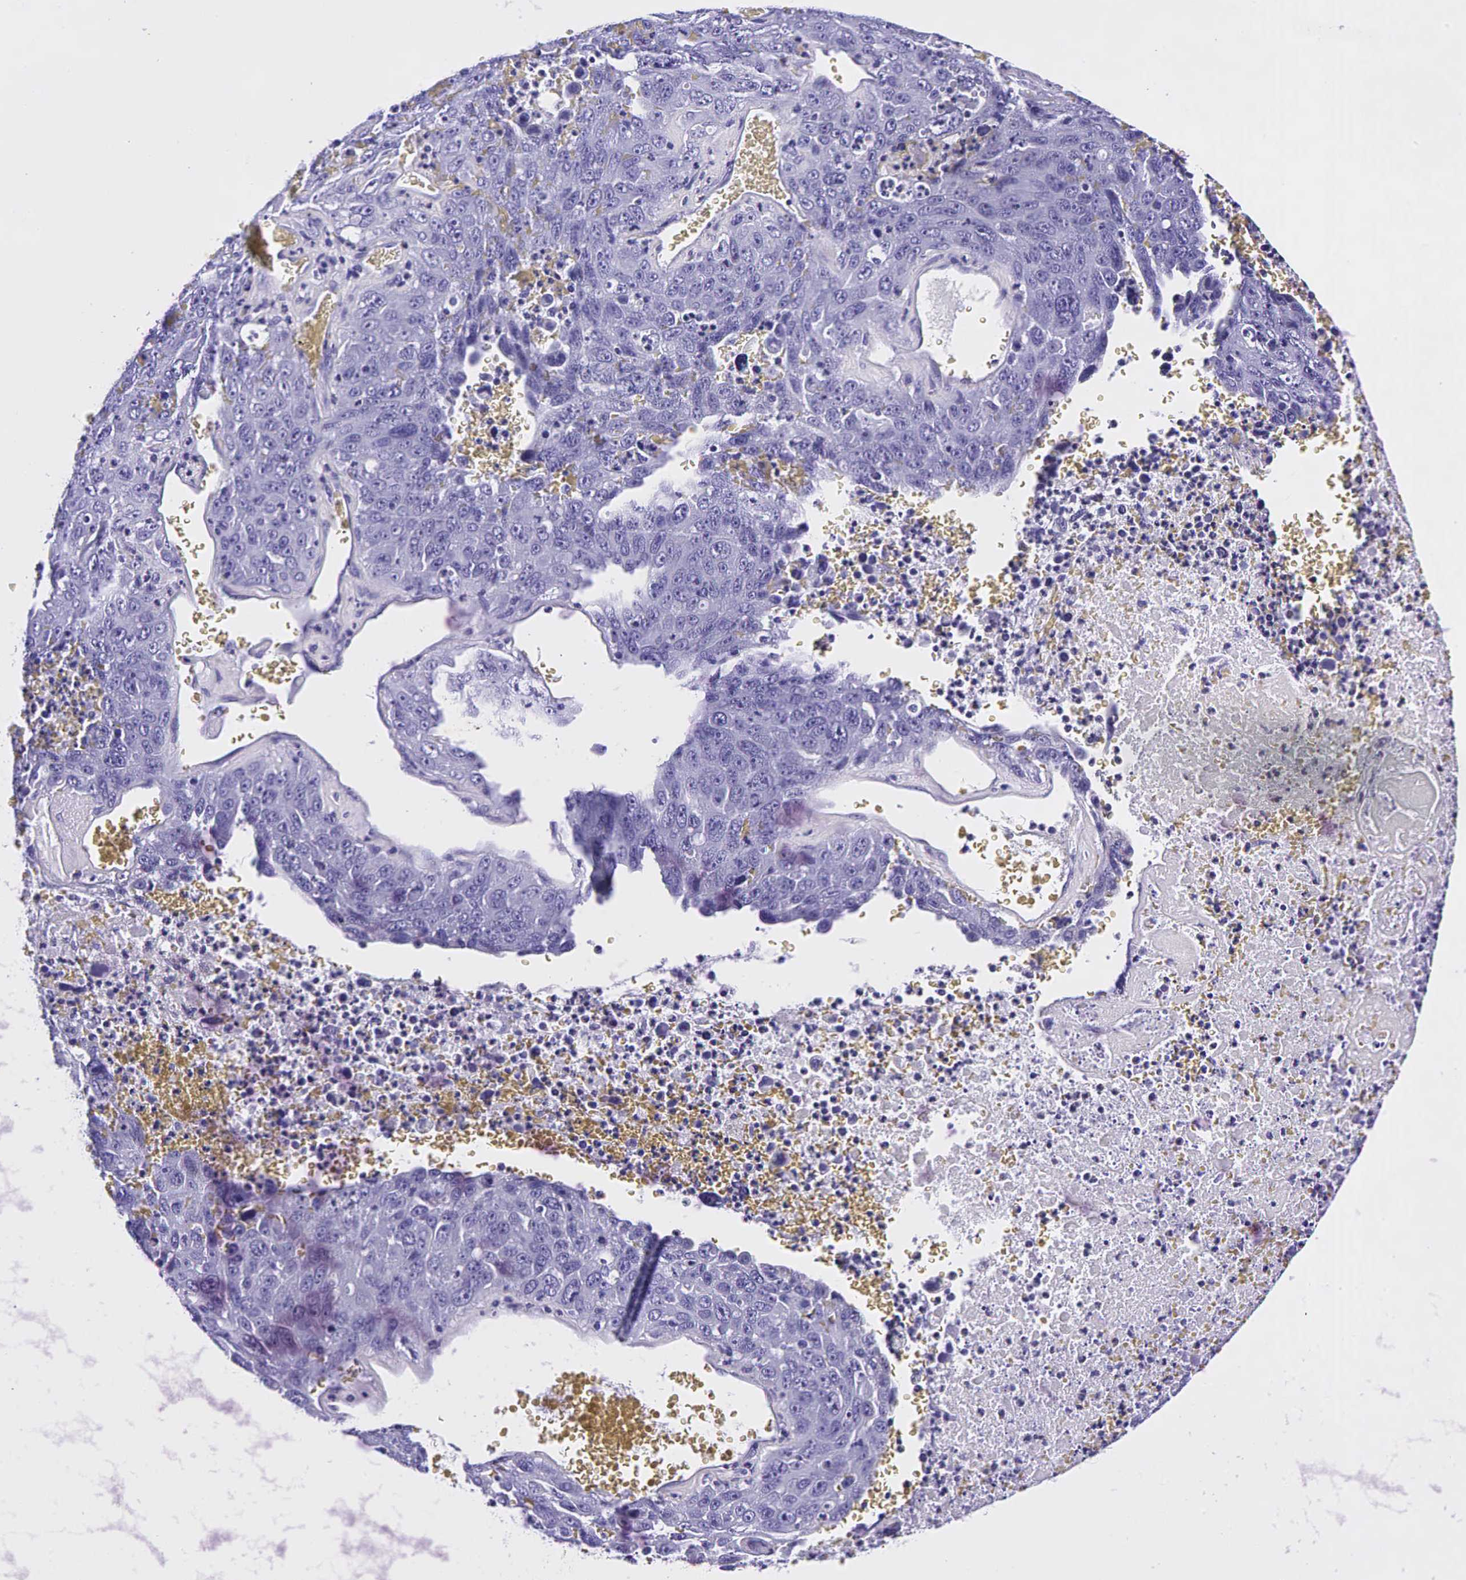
{"staining": {"intensity": "negative", "quantity": "none", "location": "none"}, "tissue": "lung cancer", "cell_type": "Tumor cells", "image_type": "cancer", "snomed": [{"axis": "morphology", "description": "Squamous cell carcinoma, NOS"}, {"axis": "topography", "description": "Lung"}], "caption": "Immunohistochemistry micrograph of neoplastic tissue: squamous cell carcinoma (lung) stained with DAB demonstrates no significant protein staining in tumor cells. (DAB immunohistochemistry (IHC) visualized using brightfield microscopy, high magnification).", "gene": "GCG", "patient": {"sex": "male", "age": 64}}